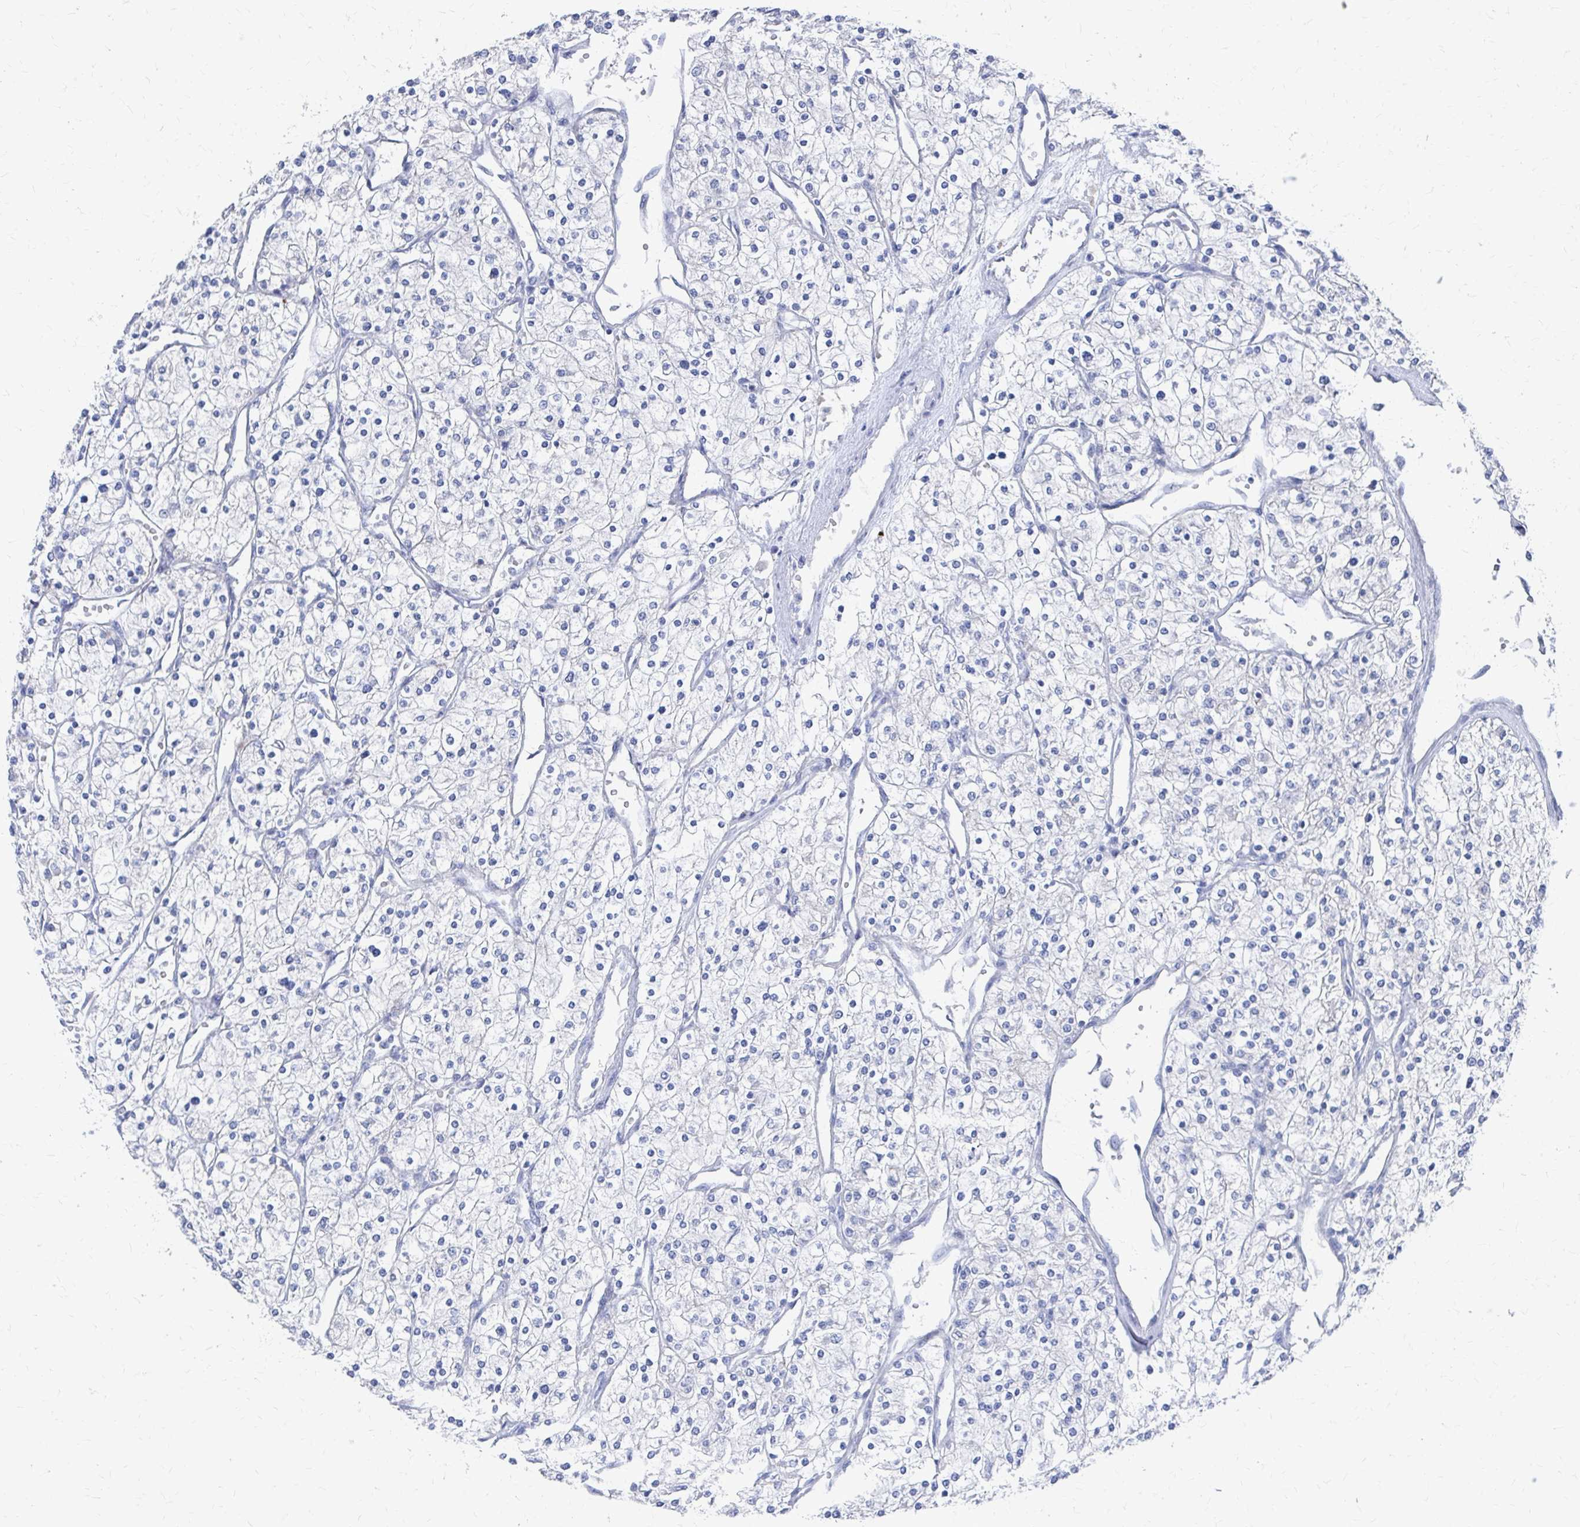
{"staining": {"intensity": "negative", "quantity": "none", "location": "none"}, "tissue": "renal cancer", "cell_type": "Tumor cells", "image_type": "cancer", "snomed": [{"axis": "morphology", "description": "Adenocarcinoma, NOS"}, {"axis": "topography", "description": "Kidney"}], "caption": "Tumor cells show no significant protein expression in renal adenocarcinoma. Brightfield microscopy of immunohistochemistry (IHC) stained with DAB (brown) and hematoxylin (blue), captured at high magnification.", "gene": "PLEKHG7", "patient": {"sex": "male", "age": 80}}